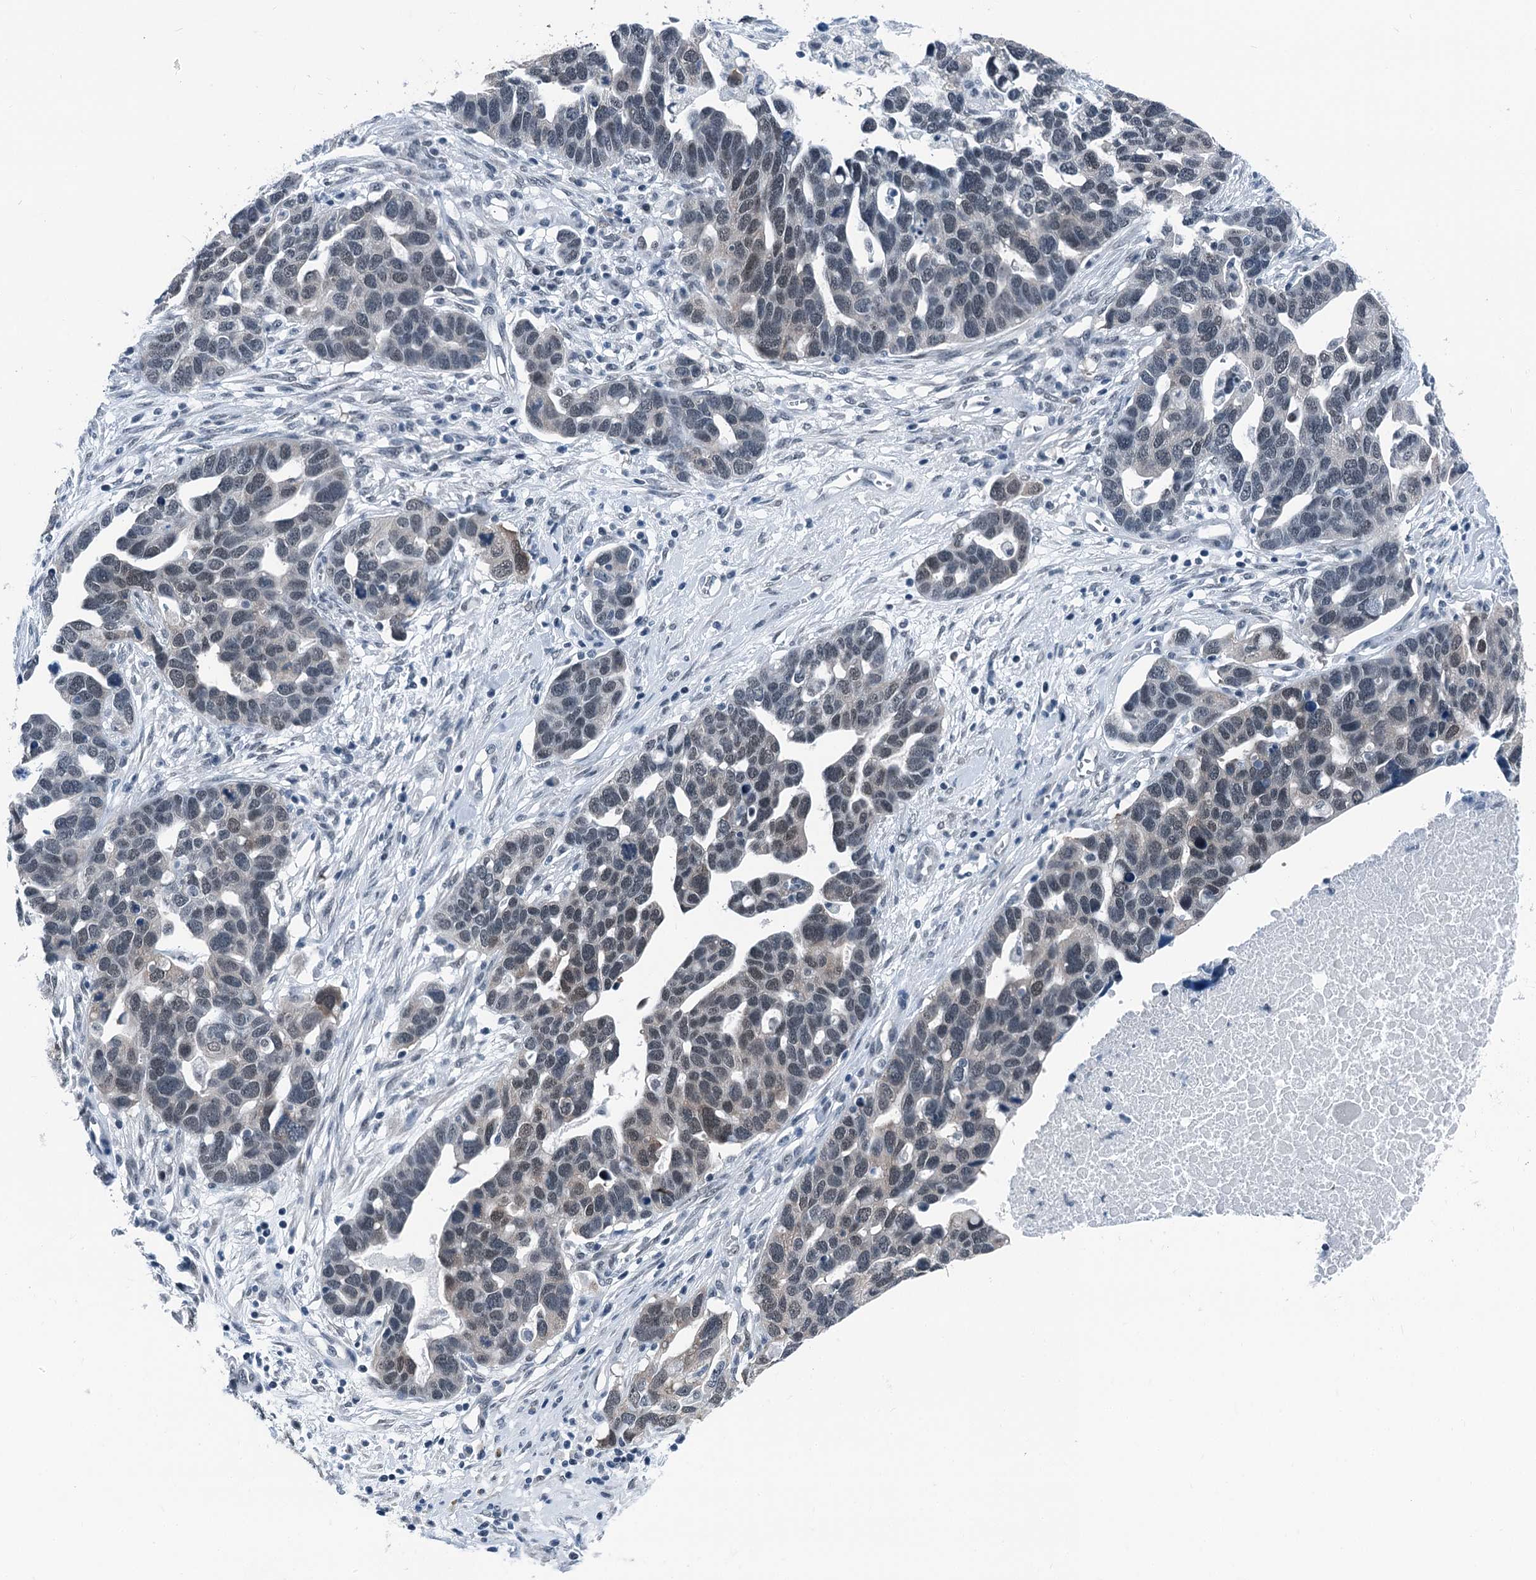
{"staining": {"intensity": "negative", "quantity": "none", "location": "none"}, "tissue": "ovarian cancer", "cell_type": "Tumor cells", "image_type": "cancer", "snomed": [{"axis": "morphology", "description": "Cystadenocarcinoma, serous, NOS"}, {"axis": "topography", "description": "Ovary"}], "caption": "An immunohistochemistry (IHC) photomicrograph of ovarian cancer (serous cystadenocarcinoma) is shown. There is no staining in tumor cells of ovarian cancer (serous cystadenocarcinoma).", "gene": "TRPT1", "patient": {"sex": "female", "age": 54}}